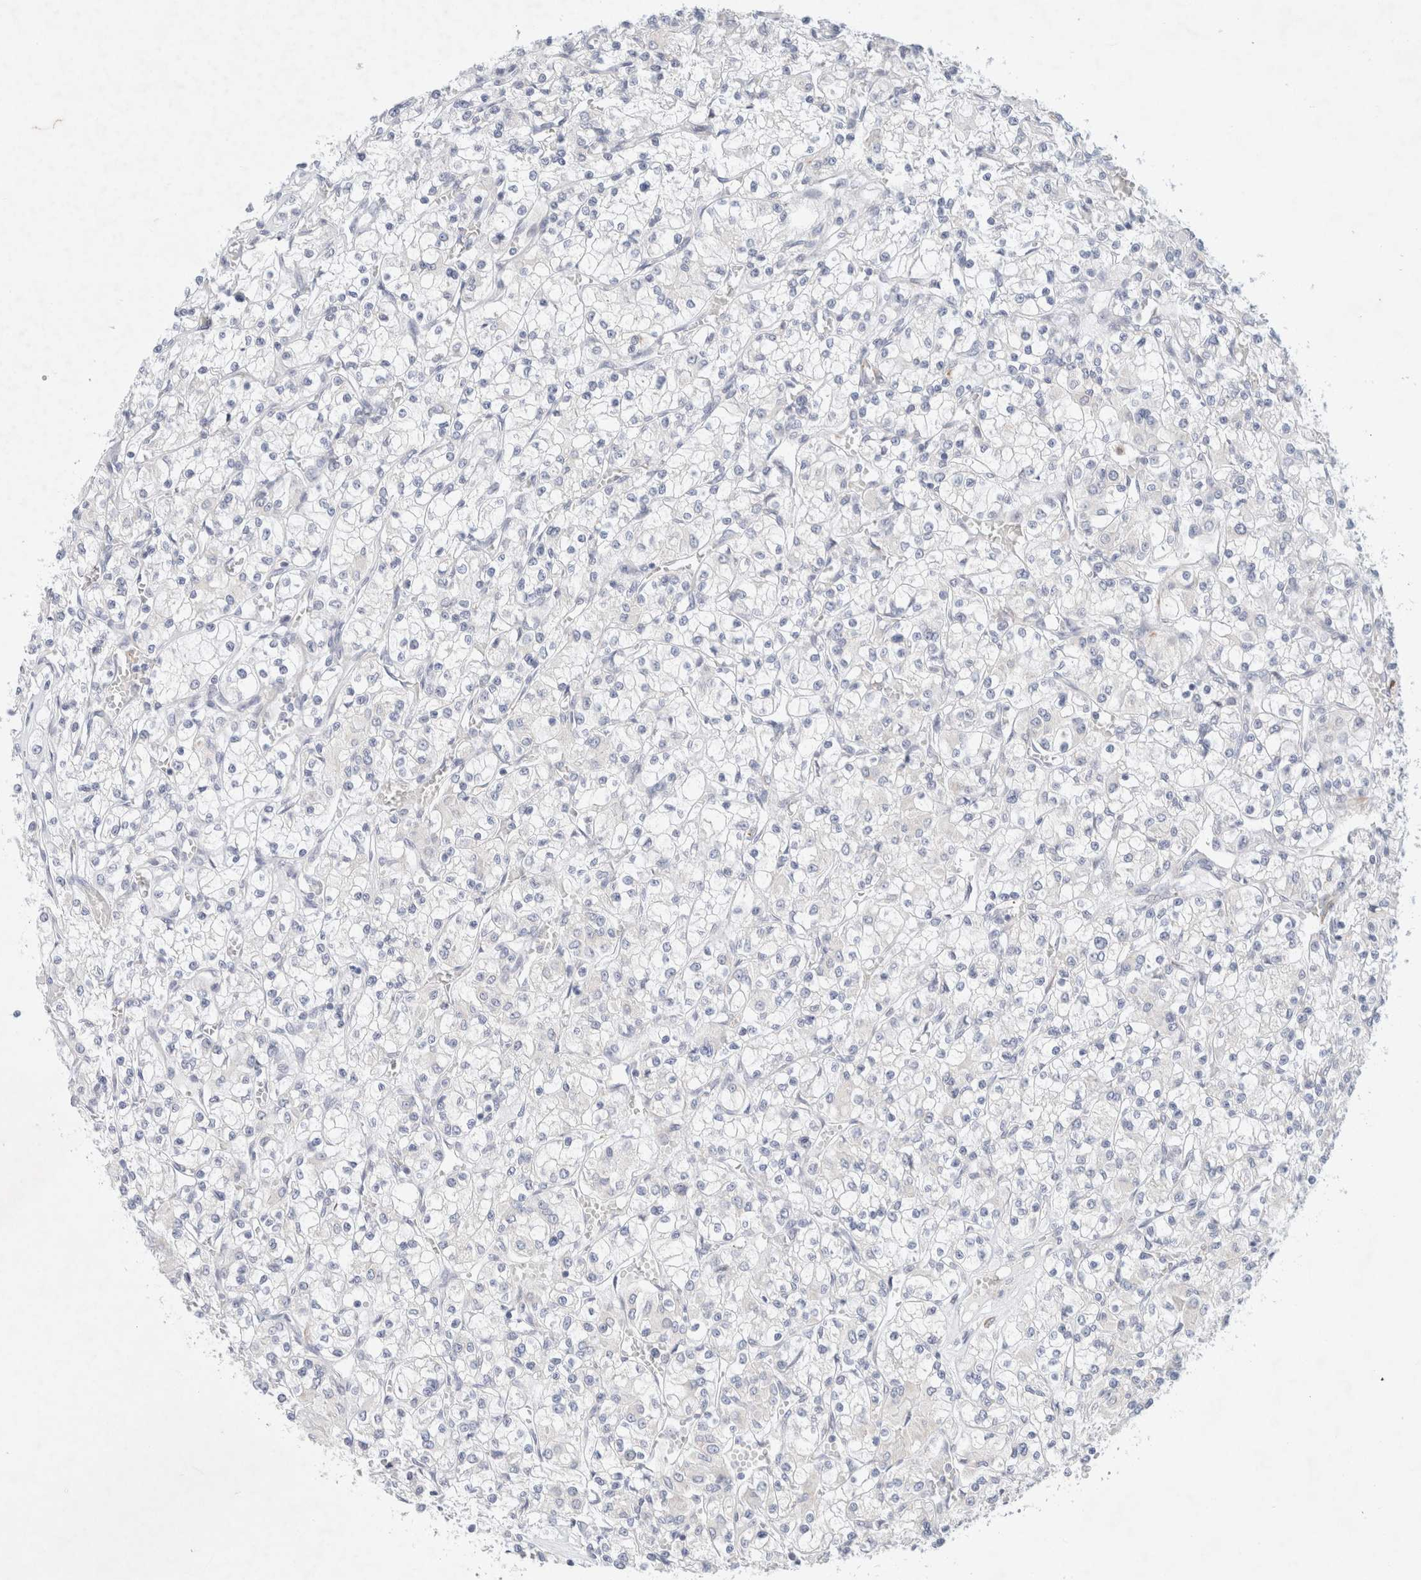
{"staining": {"intensity": "negative", "quantity": "none", "location": "none"}, "tissue": "renal cancer", "cell_type": "Tumor cells", "image_type": "cancer", "snomed": [{"axis": "morphology", "description": "Adenocarcinoma, NOS"}, {"axis": "topography", "description": "Kidney"}], "caption": "IHC micrograph of neoplastic tissue: human renal cancer stained with DAB (3,3'-diaminobenzidine) reveals no significant protein positivity in tumor cells. (IHC, brightfield microscopy, high magnification).", "gene": "SLC25A48", "patient": {"sex": "female", "age": 59}}